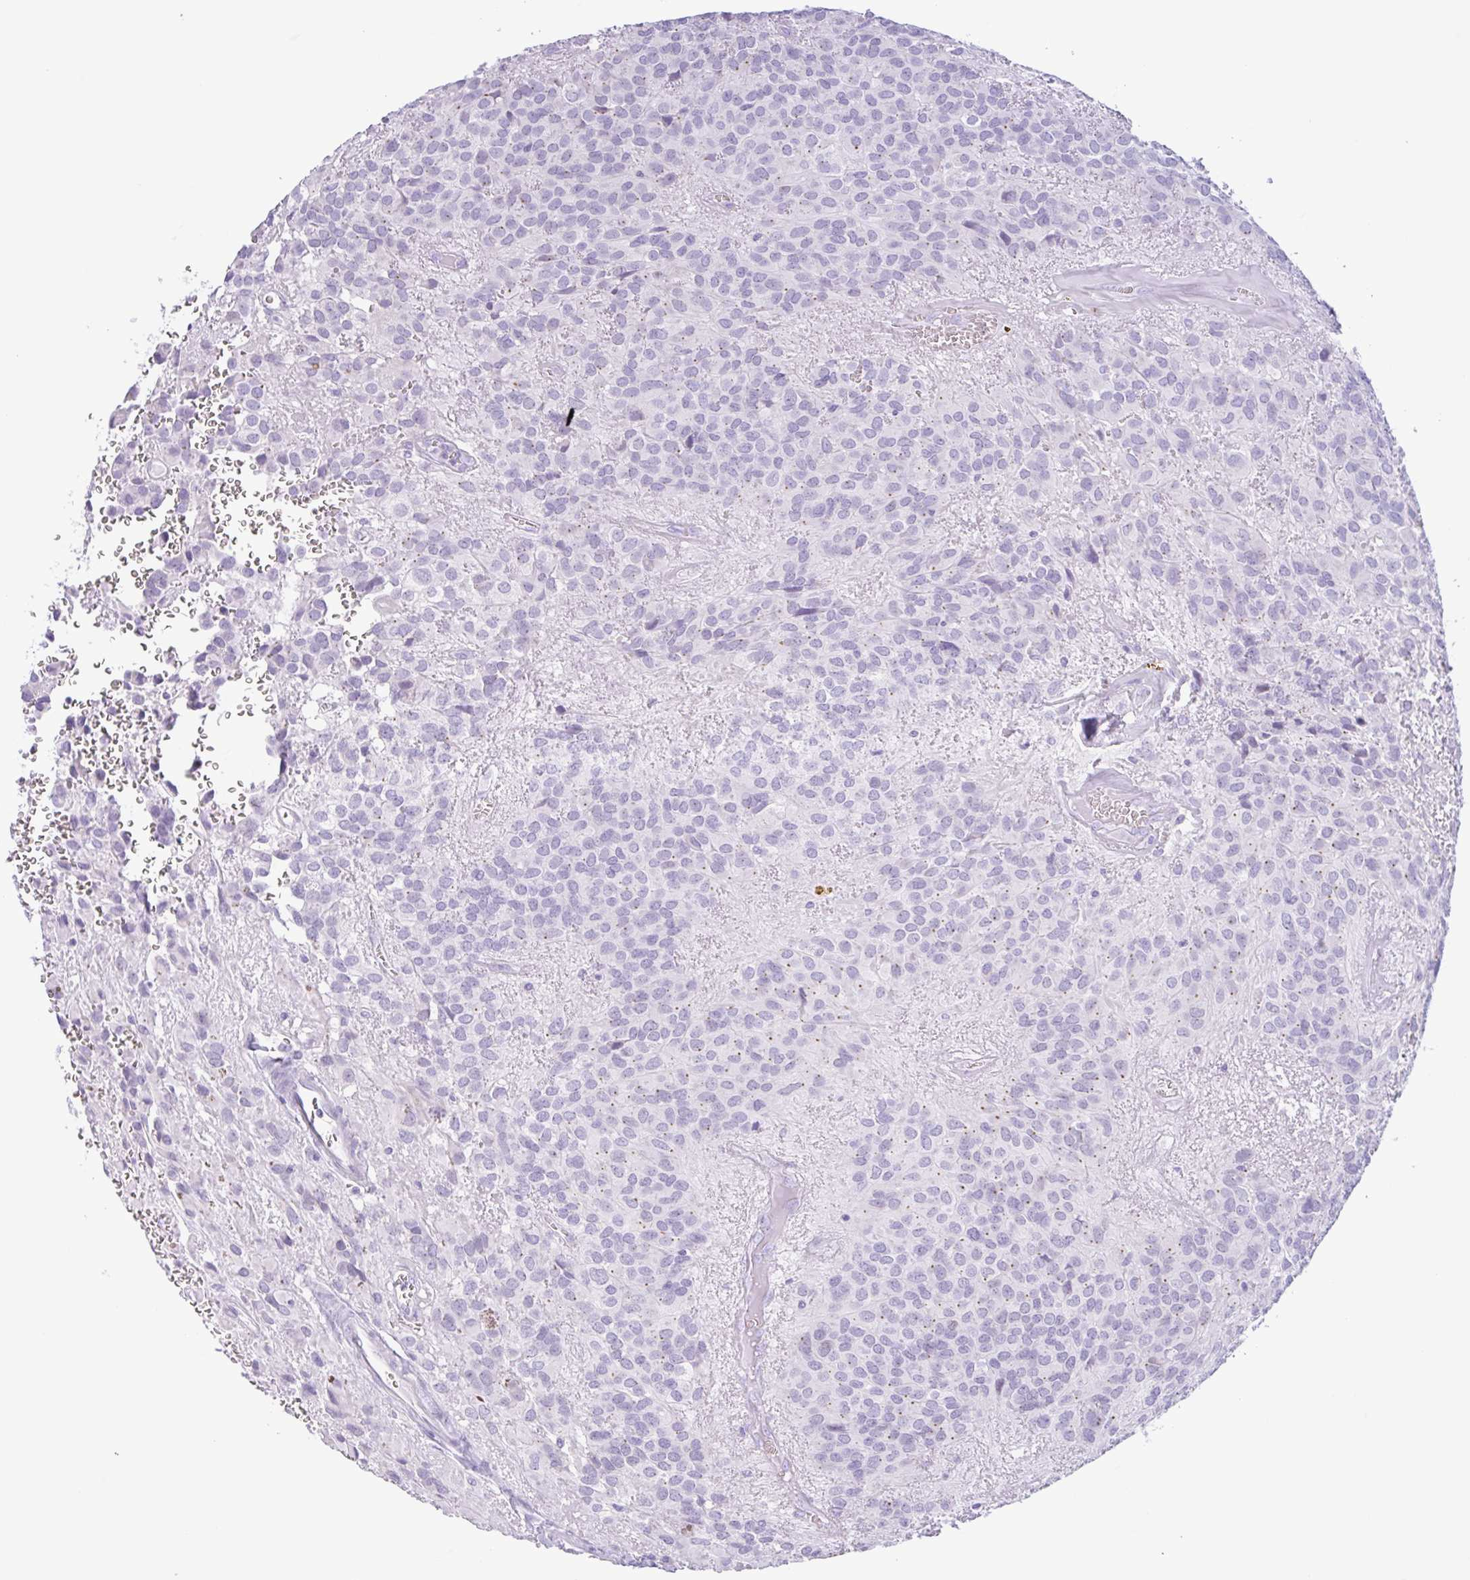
{"staining": {"intensity": "negative", "quantity": "none", "location": "none"}, "tissue": "glioma", "cell_type": "Tumor cells", "image_type": "cancer", "snomed": [{"axis": "morphology", "description": "Glioma, malignant, Low grade"}, {"axis": "topography", "description": "Brain"}], "caption": "Tumor cells show no significant expression in malignant glioma (low-grade). (DAB (3,3'-diaminobenzidine) IHC, high magnification).", "gene": "CTSE", "patient": {"sex": "male", "age": 56}}